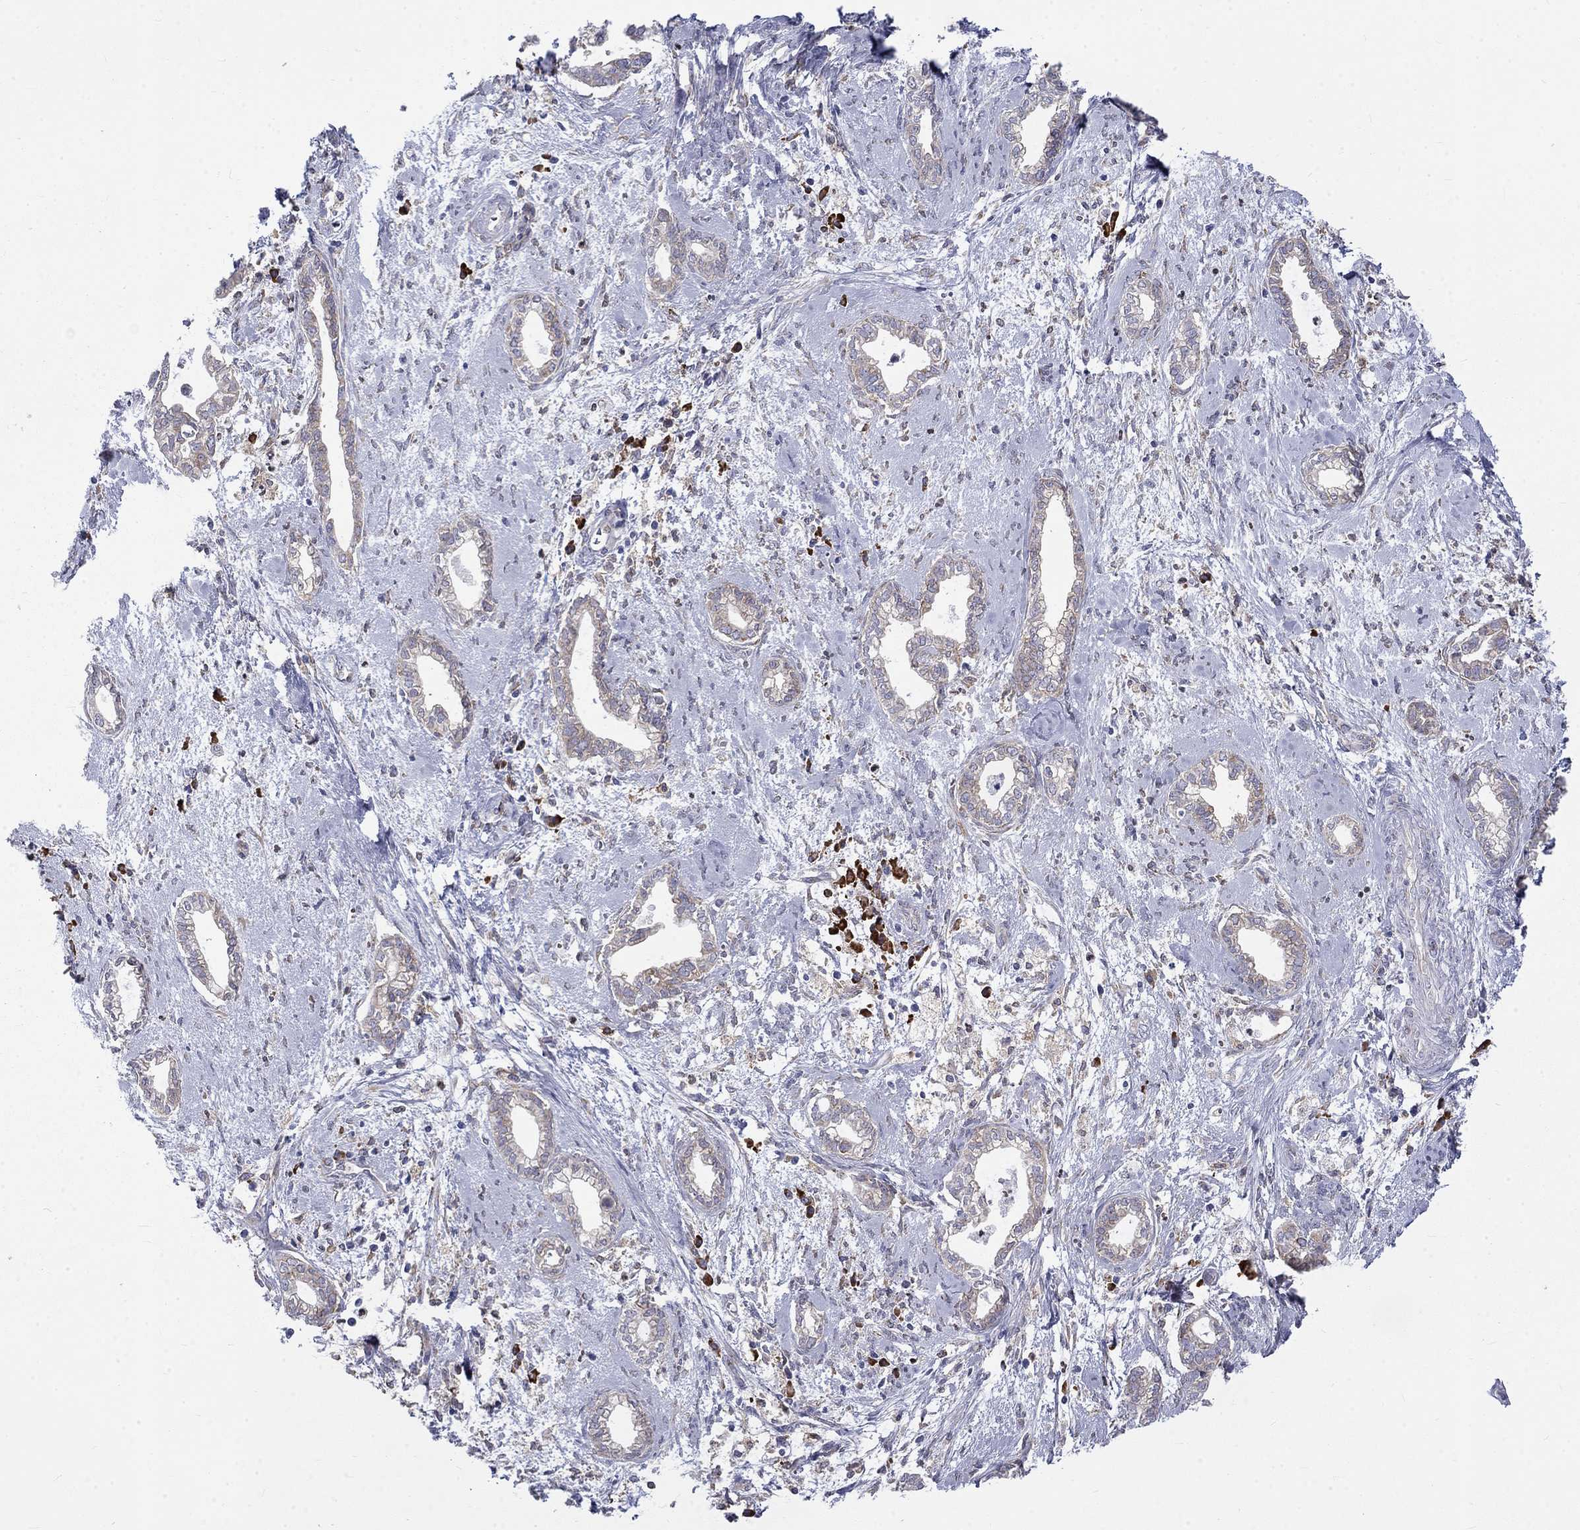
{"staining": {"intensity": "negative", "quantity": "none", "location": "none"}, "tissue": "cervical cancer", "cell_type": "Tumor cells", "image_type": "cancer", "snomed": [{"axis": "morphology", "description": "Adenocarcinoma, NOS"}, {"axis": "topography", "description": "Cervix"}], "caption": "A histopathology image of human cervical cancer (adenocarcinoma) is negative for staining in tumor cells.", "gene": "PABPC4", "patient": {"sex": "female", "age": 62}}